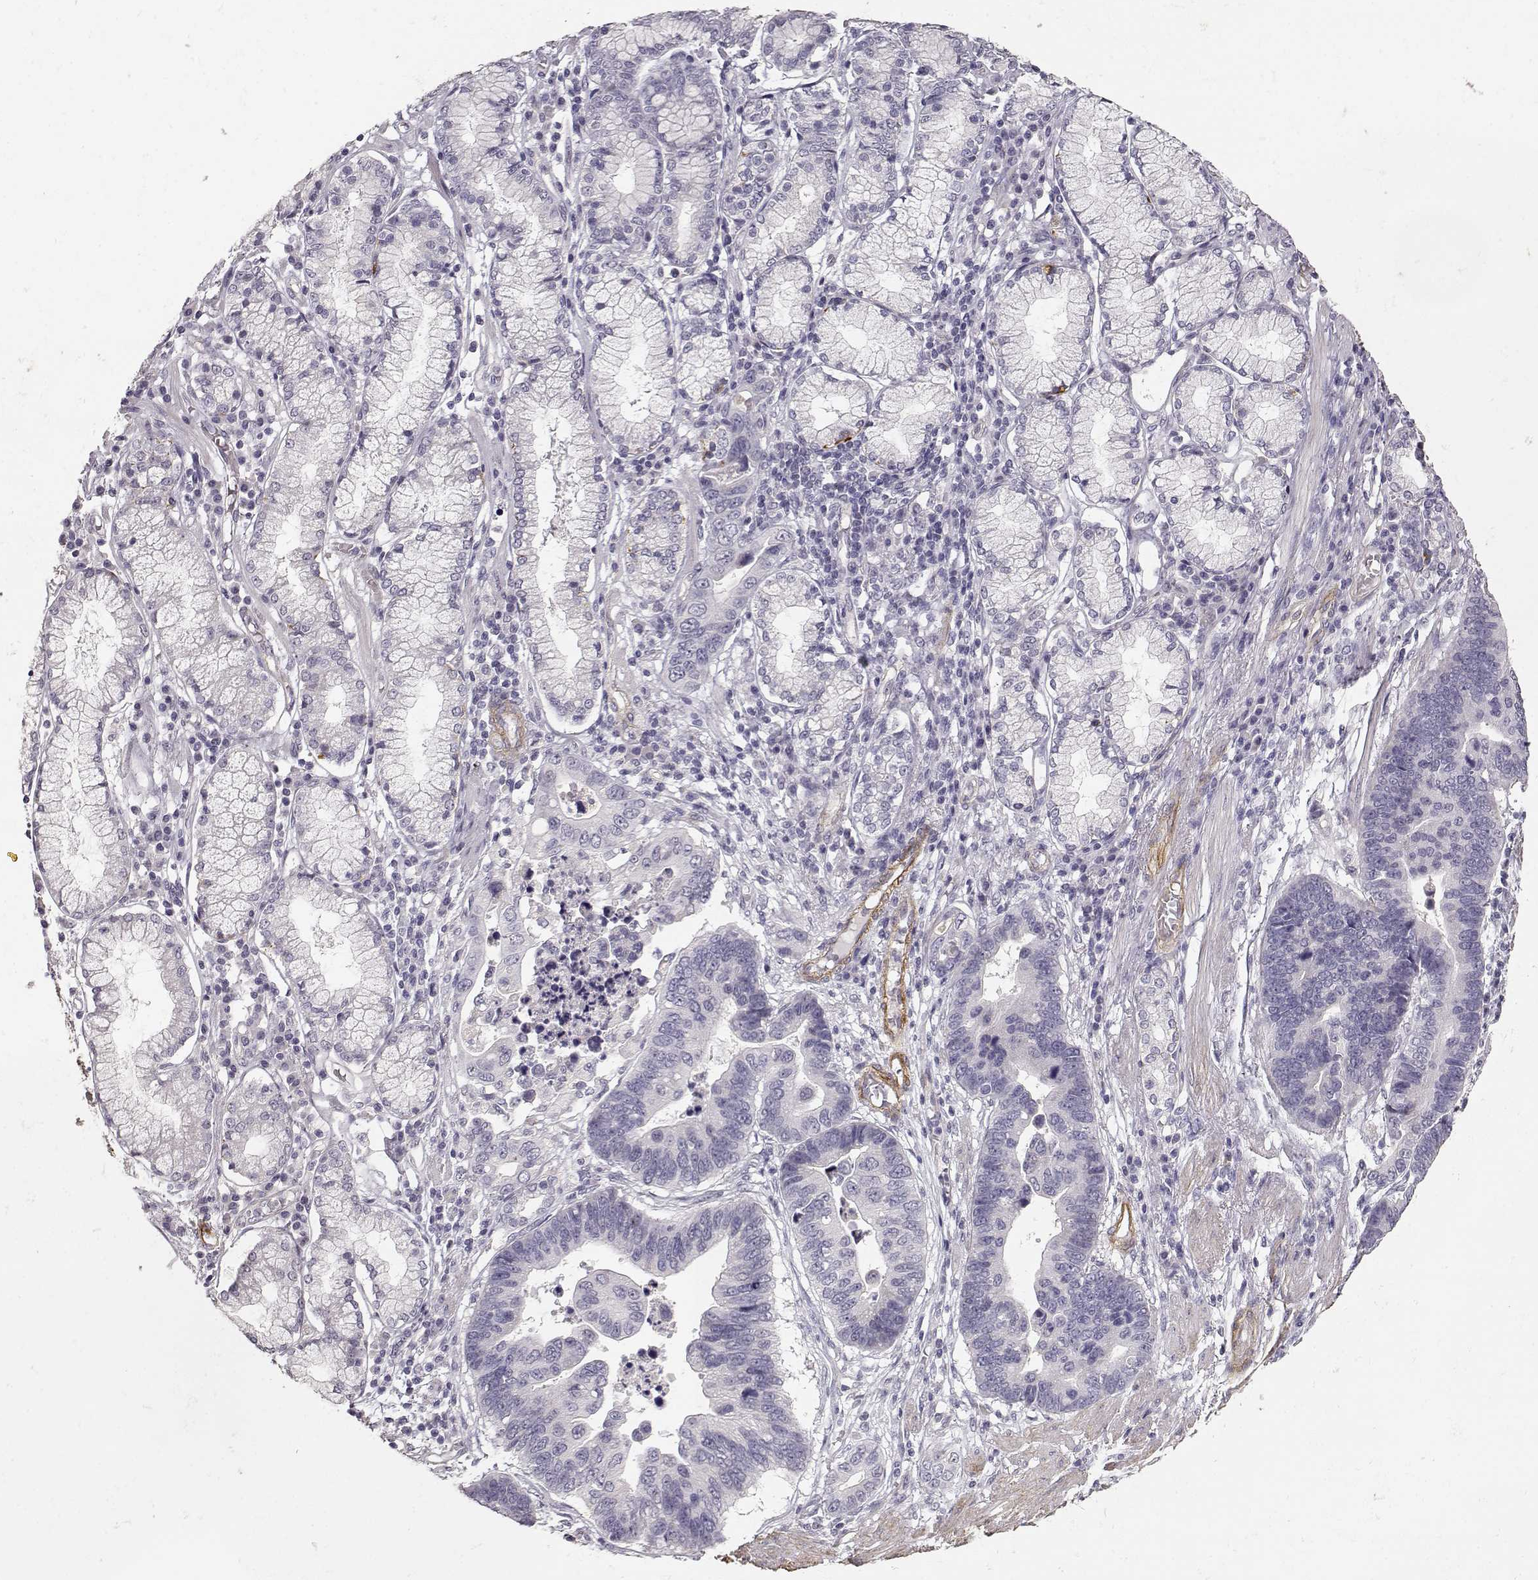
{"staining": {"intensity": "negative", "quantity": "none", "location": "none"}, "tissue": "stomach cancer", "cell_type": "Tumor cells", "image_type": "cancer", "snomed": [{"axis": "morphology", "description": "Adenocarcinoma, NOS"}, {"axis": "topography", "description": "Stomach"}], "caption": "Immunohistochemical staining of human stomach cancer (adenocarcinoma) displays no significant staining in tumor cells.", "gene": "LAMA5", "patient": {"sex": "male", "age": 84}}